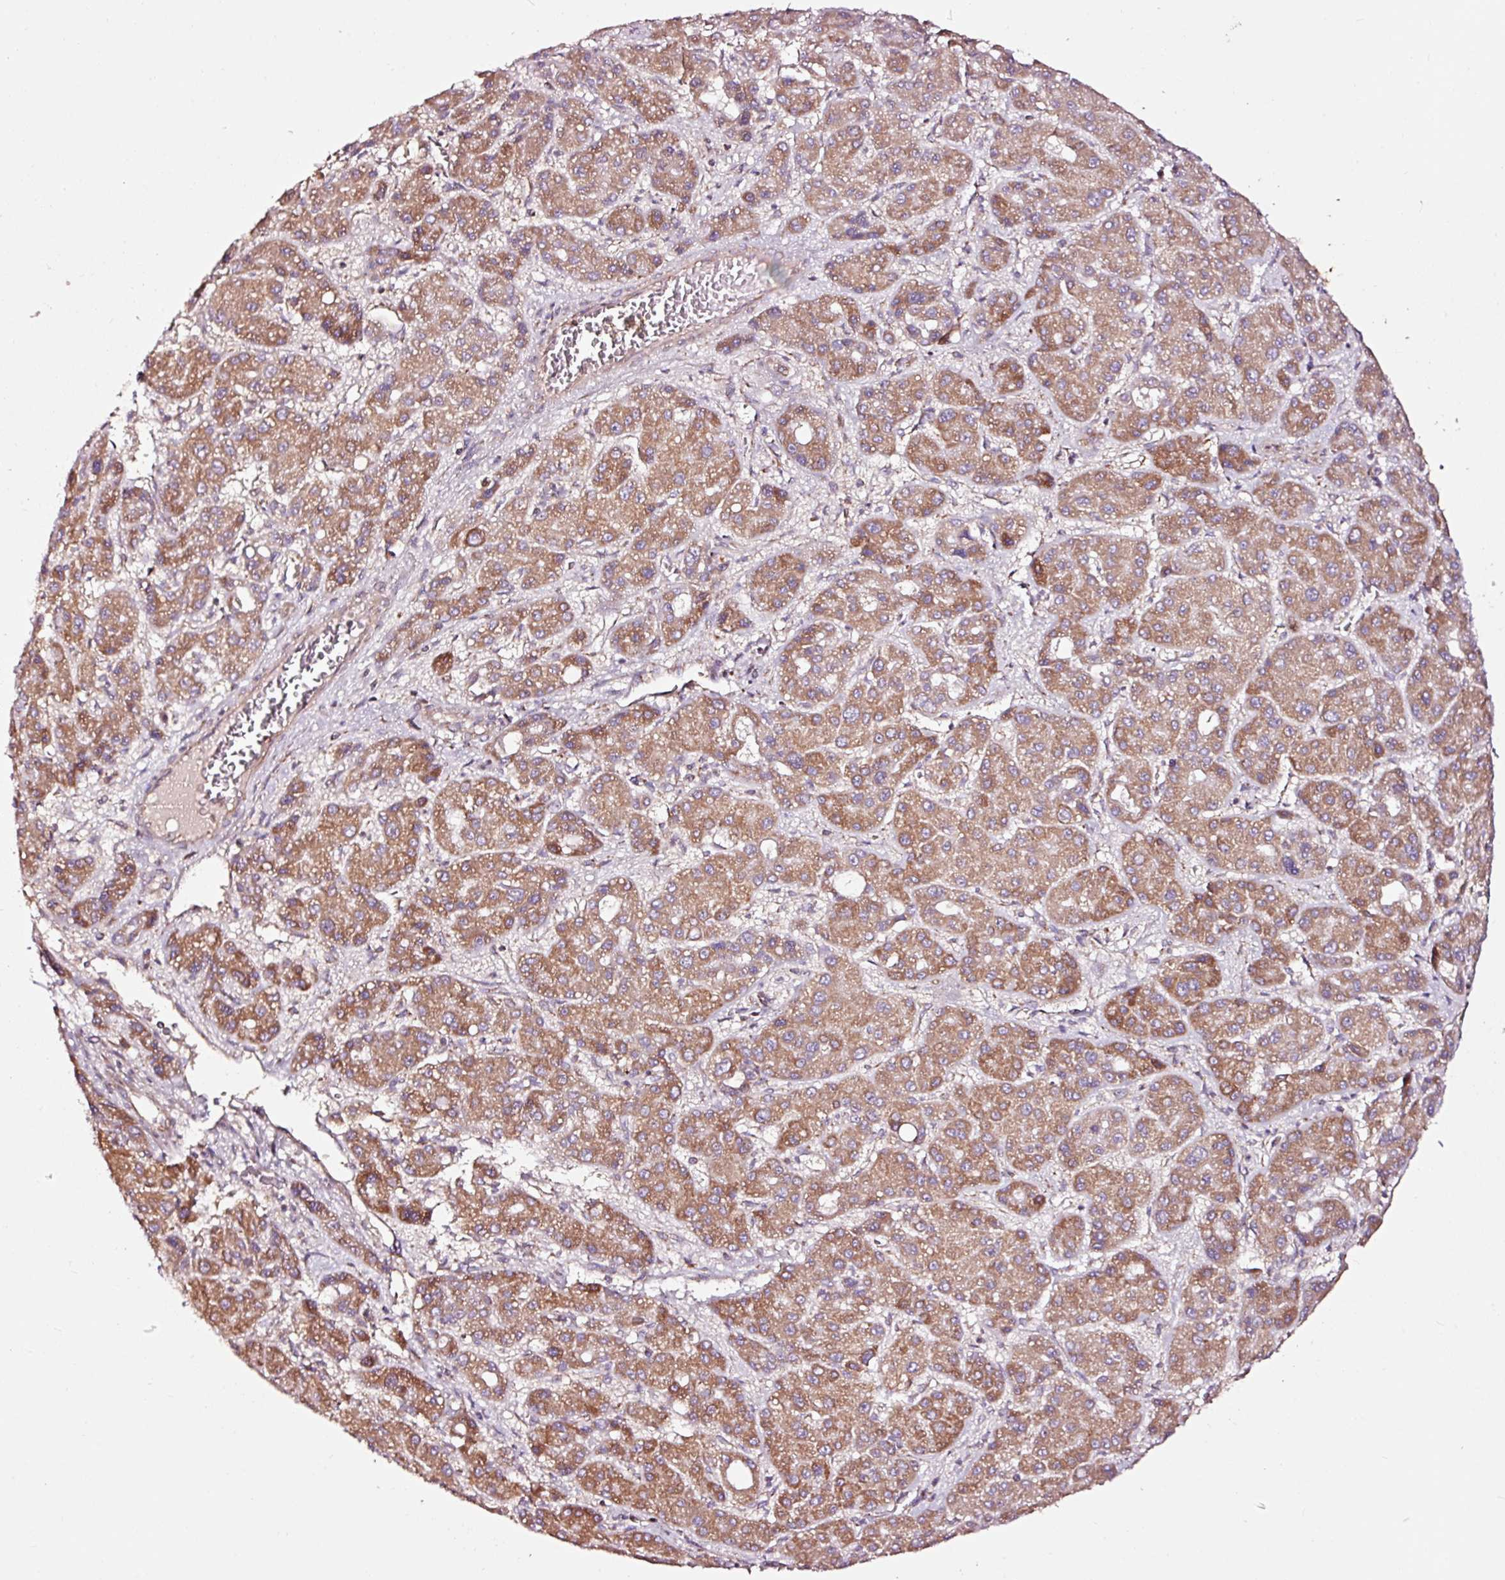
{"staining": {"intensity": "strong", "quantity": ">75%", "location": "cytoplasmic/membranous"}, "tissue": "liver cancer", "cell_type": "Tumor cells", "image_type": "cancer", "snomed": [{"axis": "morphology", "description": "Carcinoma, Hepatocellular, NOS"}, {"axis": "topography", "description": "Liver"}], "caption": "Immunohistochemistry (IHC) micrograph of human liver cancer stained for a protein (brown), which shows high levels of strong cytoplasmic/membranous positivity in approximately >75% of tumor cells.", "gene": "TPM1", "patient": {"sex": "male", "age": 55}}